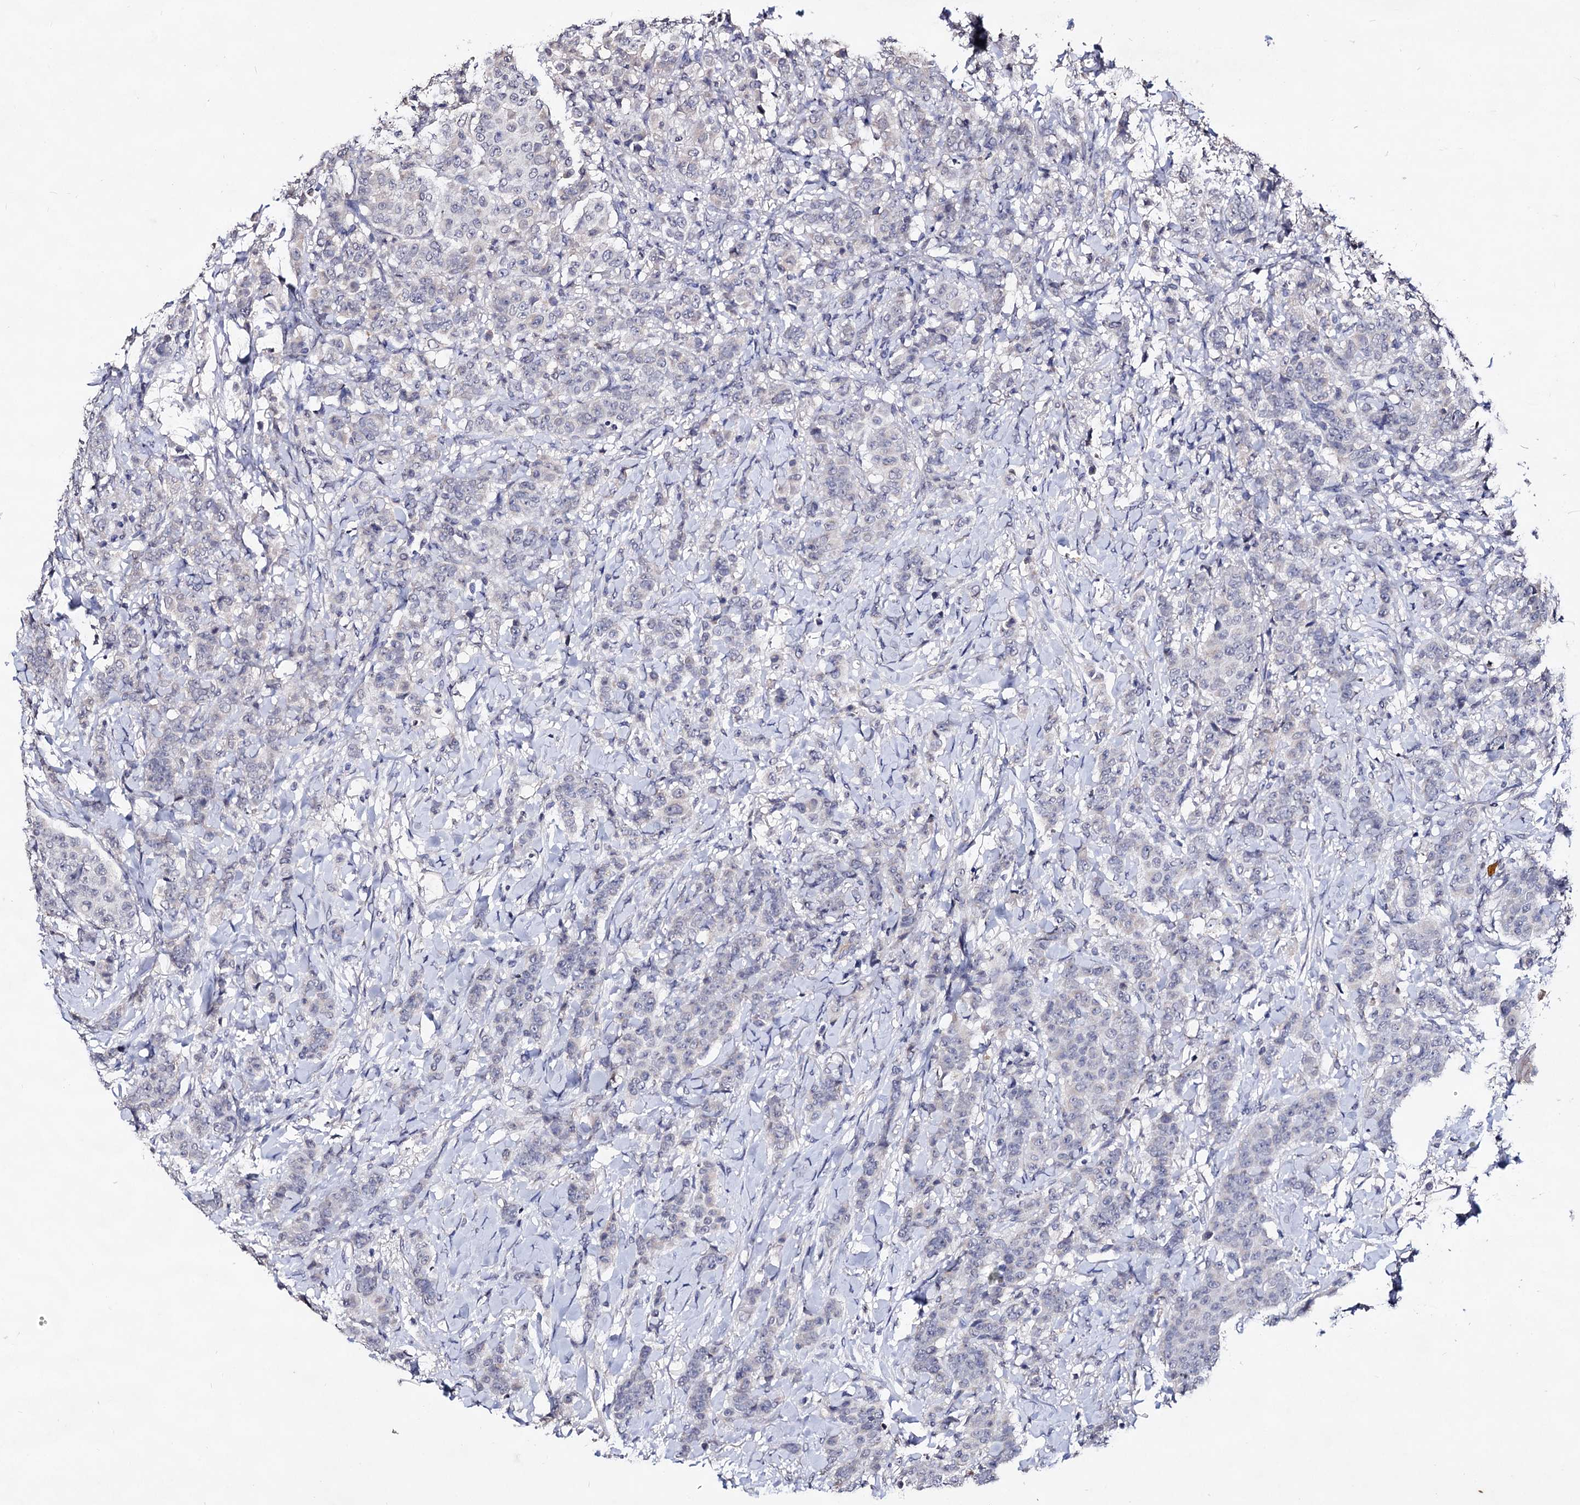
{"staining": {"intensity": "negative", "quantity": "none", "location": "none"}, "tissue": "breast cancer", "cell_type": "Tumor cells", "image_type": "cancer", "snomed": [{"axis": "morphology", "description": "Duct carcinoma"}, {"axis": "topography", "description": "Breast"}], "caption": "This micrograph is of breast infiltrating ductal carcinoma stained with IHC to label a protein in brown with the nuclei are counter-stained blue. There is no staining in tumor cells.", "gene": "PLIN1", "patient": {"sex": "female", "age": 40}}